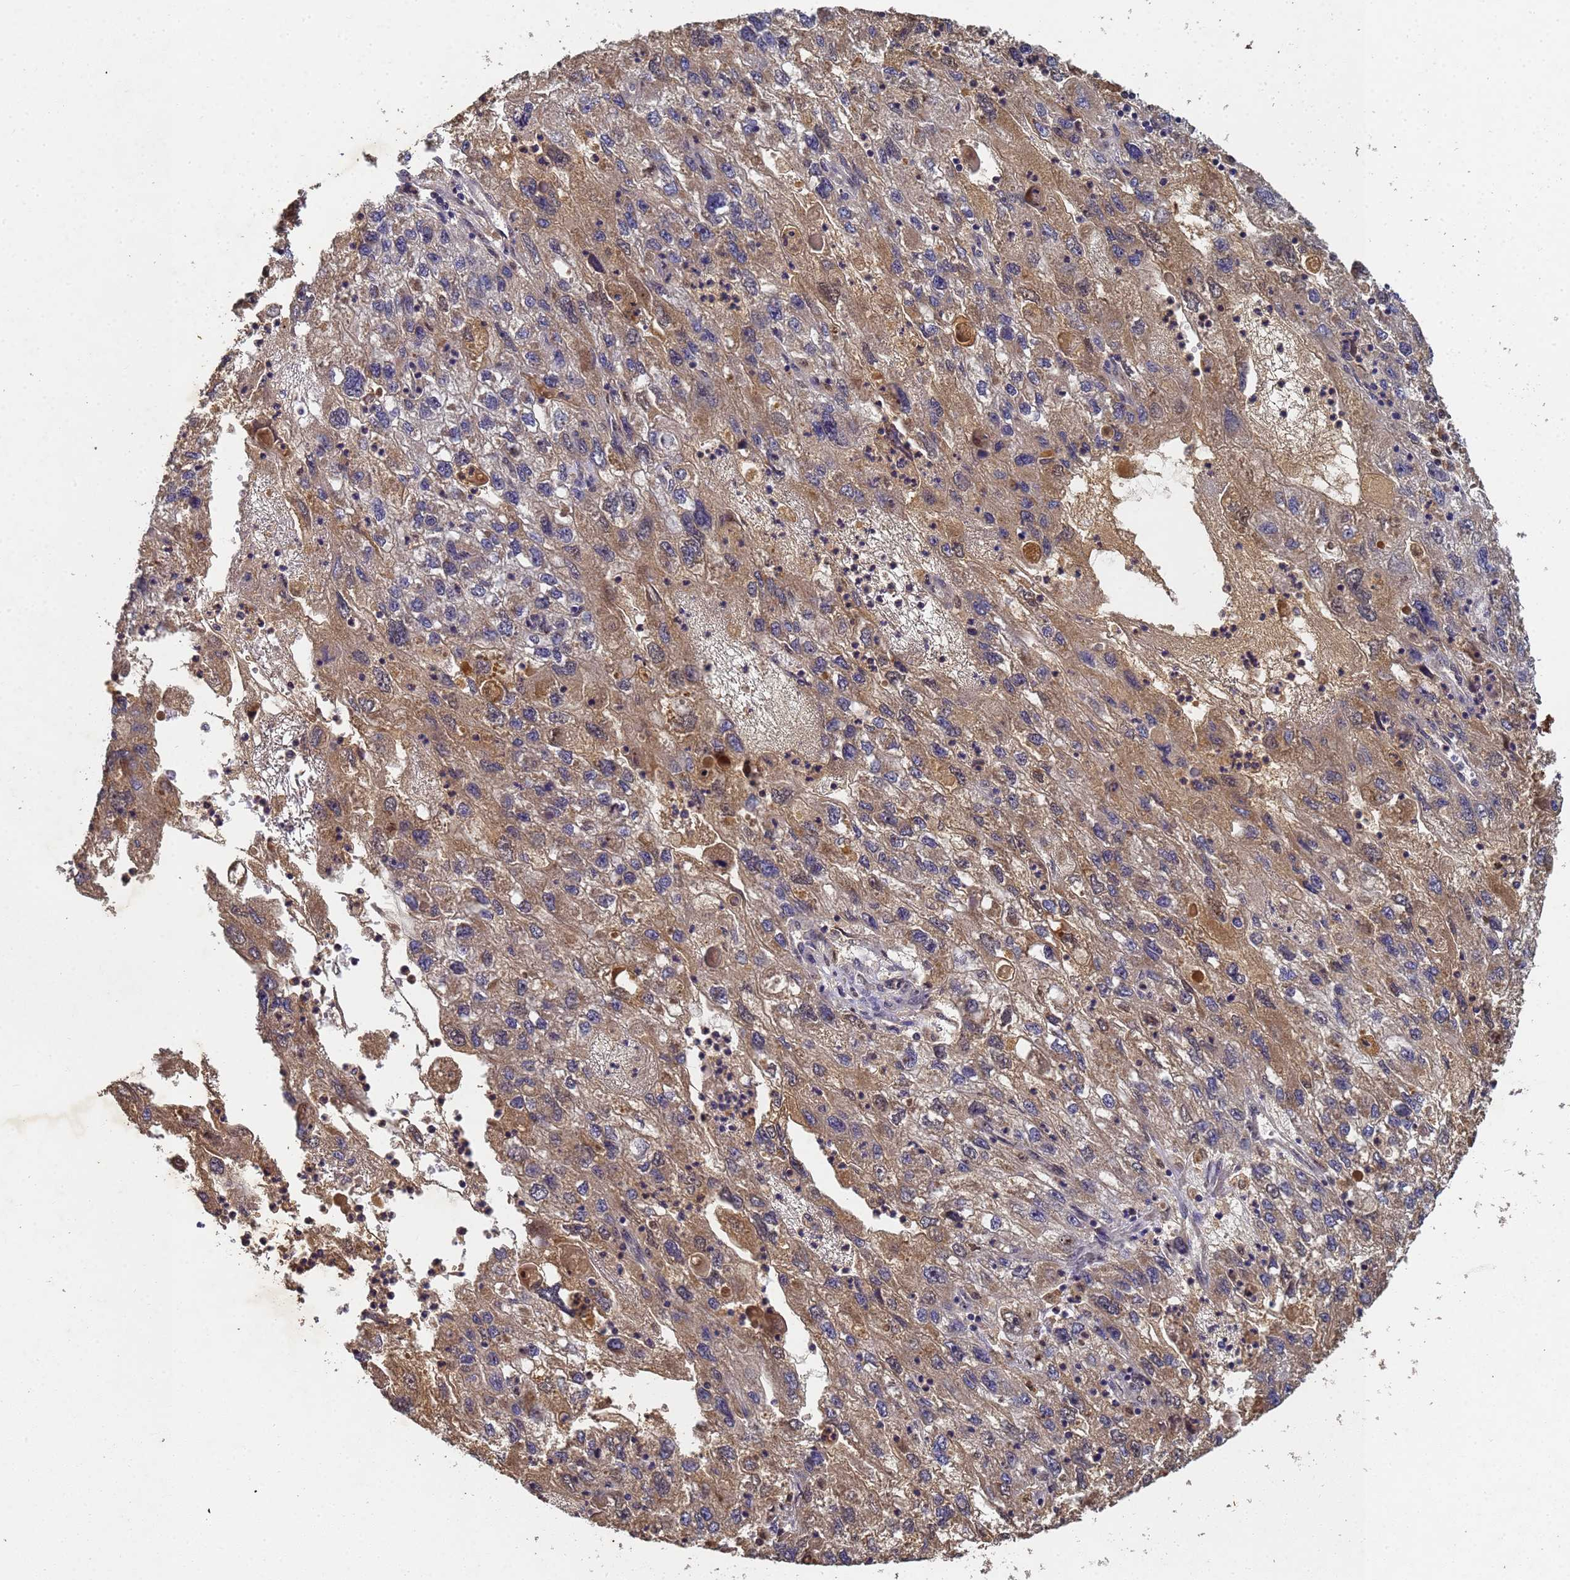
{"staining": {"intensity": "moderate", "quantity": "<25%", "location": "cytoplasmic/membranous"}, "tissue": "endometrial cancer", "cell_type": "Tumor cells", "image_type": "cancer", "snomed": [{"axis": "morphology", "description": "Adenocarcinoma, NOS"}, {"axis": "topography", "description": "Endometrium"}], "caption": "An image of endometrial cancer (adenocarcinoma) stained for a protein displays moderate cytoplasmic/membranous brown staining in tumor cells. (brown staining indicates protein expression, while blue staining denotes nuclei).", "gene": "SECISBP2", "patient": {"sex": "female", "age": 49}}